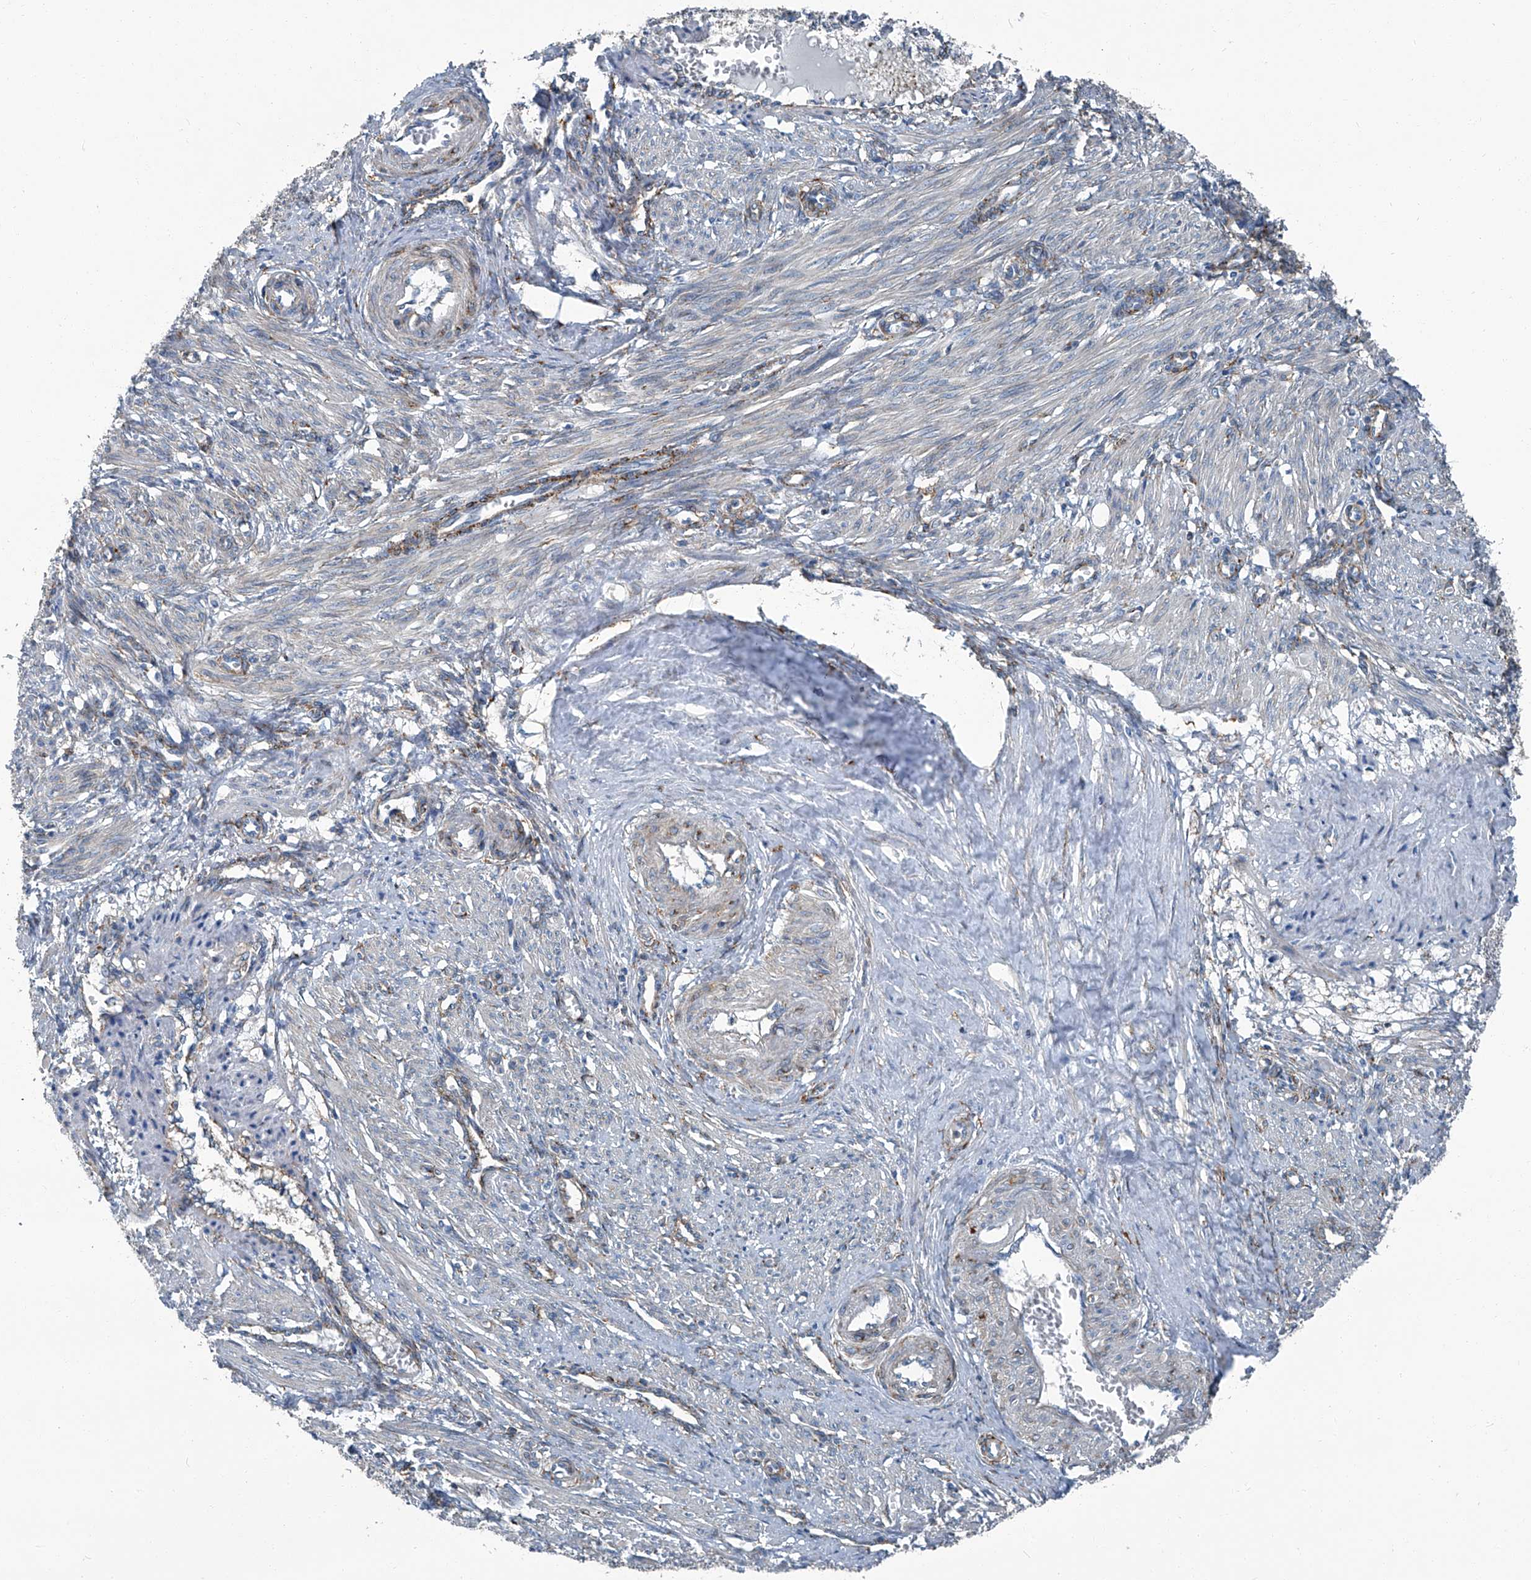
{"staining": {"intensity": "negative", "quantity": "none", "location": "none"}, "tissue": "smooth muscle", "cell_type": "Smooth muscle cells", "image_type": "normal", "snomed": [{"axis": "morphology", "description": "Normal tissue, NOS"}, {"axis": "topography", "description": "Endometrium"}], "caption": "Smooth muscle cells show no significant staining in benign smooth muscle. The staining was performed using DAB (3,3'-diaminobenzidine) to visualize the protein expression in brown, while the nuclei were stained in blue with hematoxylin (Magnification: 20x).", "gene": "SEPTIN7", "patient": {"sex": "female", "age": 33}}